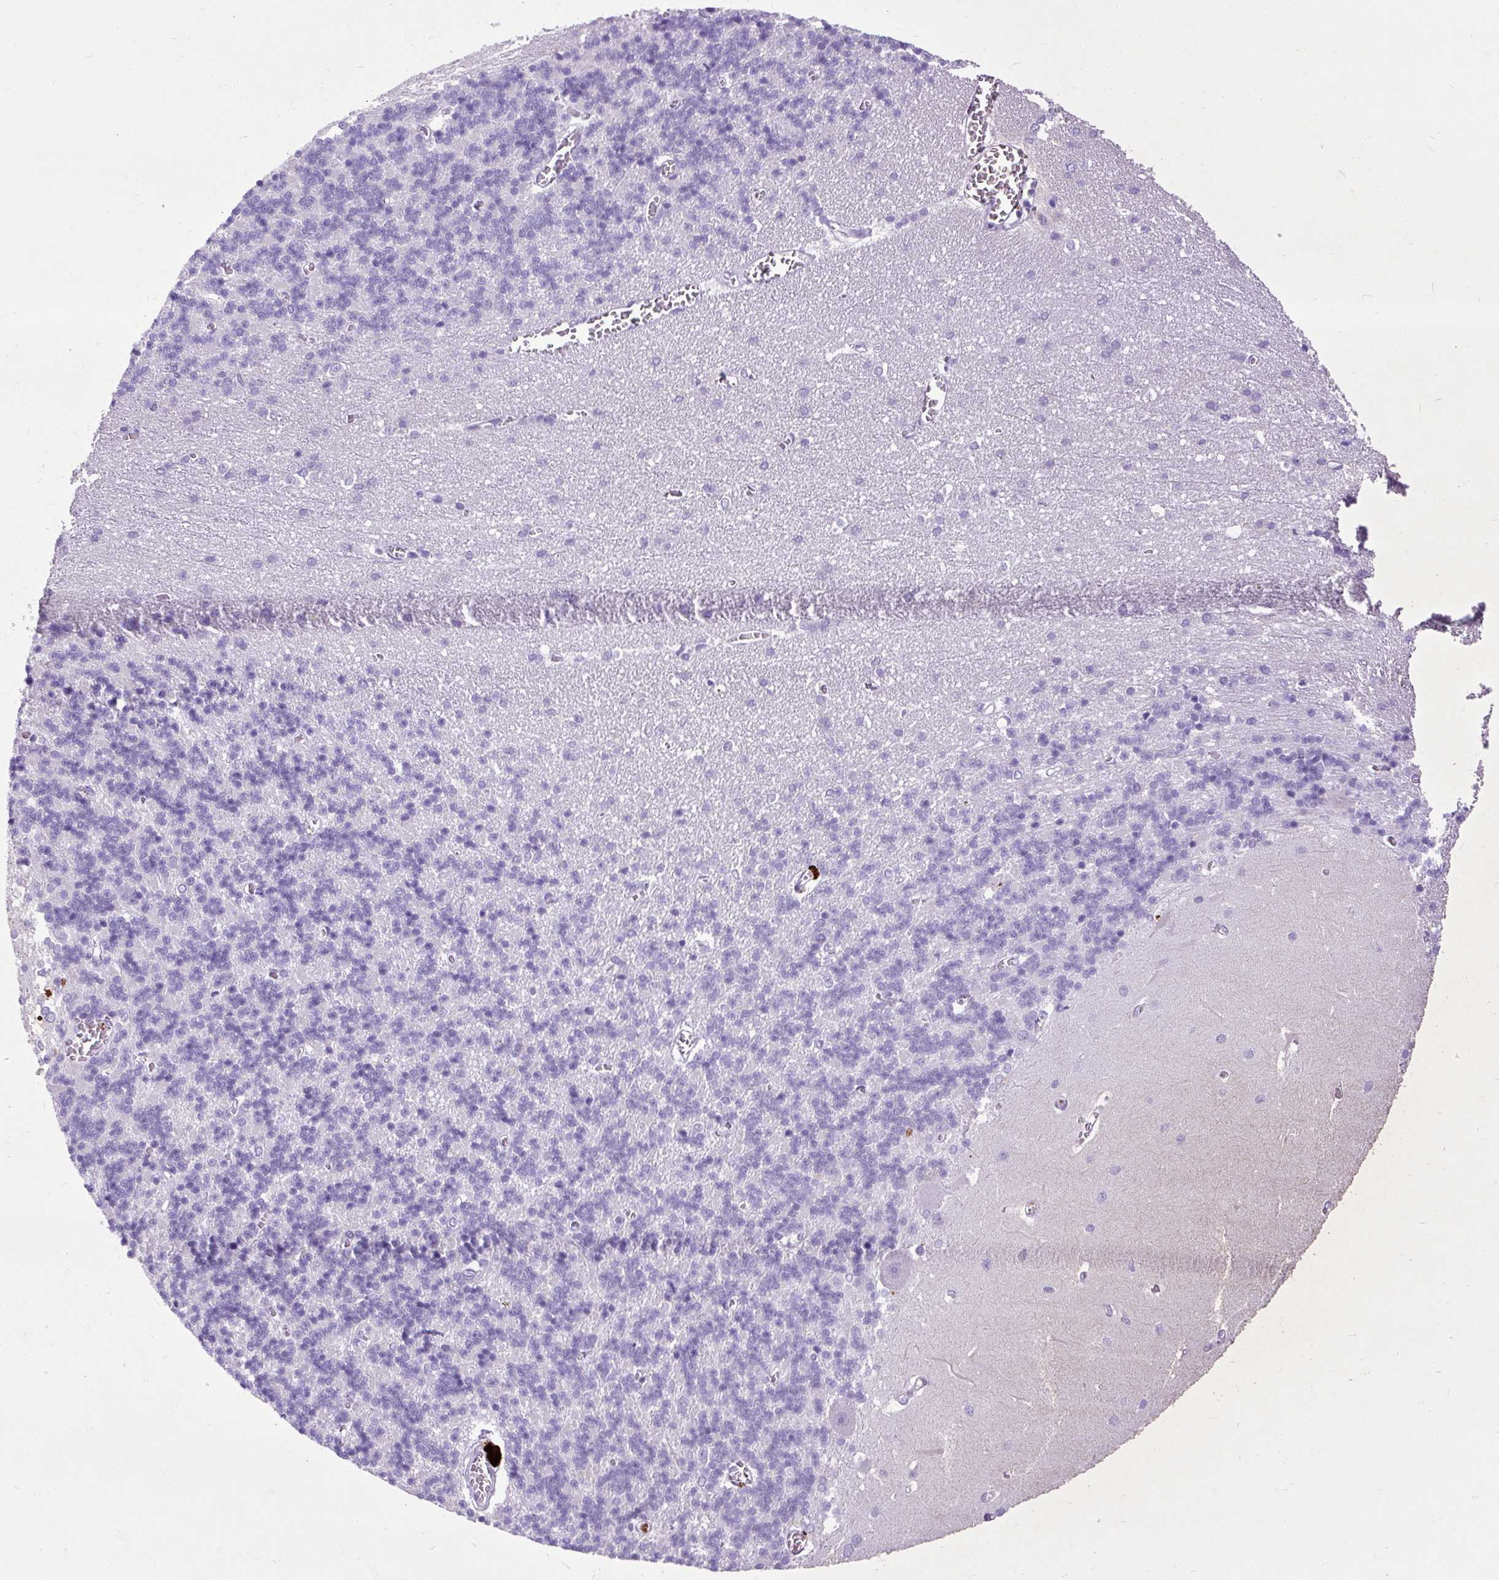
{"staining": {"intensity": "negative", "quantity": "none", "location": "none"}, "tissue": "cerebellum", "cell_type": "Cells in granular layer", "image_type": "normal", "snomed": [{"axis": "morphology", "description": "Normal tissue, NOS"}, {"axis": "topography", "description": "Cerebellum"}], "caption": "Photomicrograph shows no significant protein positivity in cells in granular layer of benign cerebellum. (Immunohistochemistry (ihc), brightfield microscopy, high magnification).", "gene": "SPC24", "patient": {"sex": "male", "age": 37}}